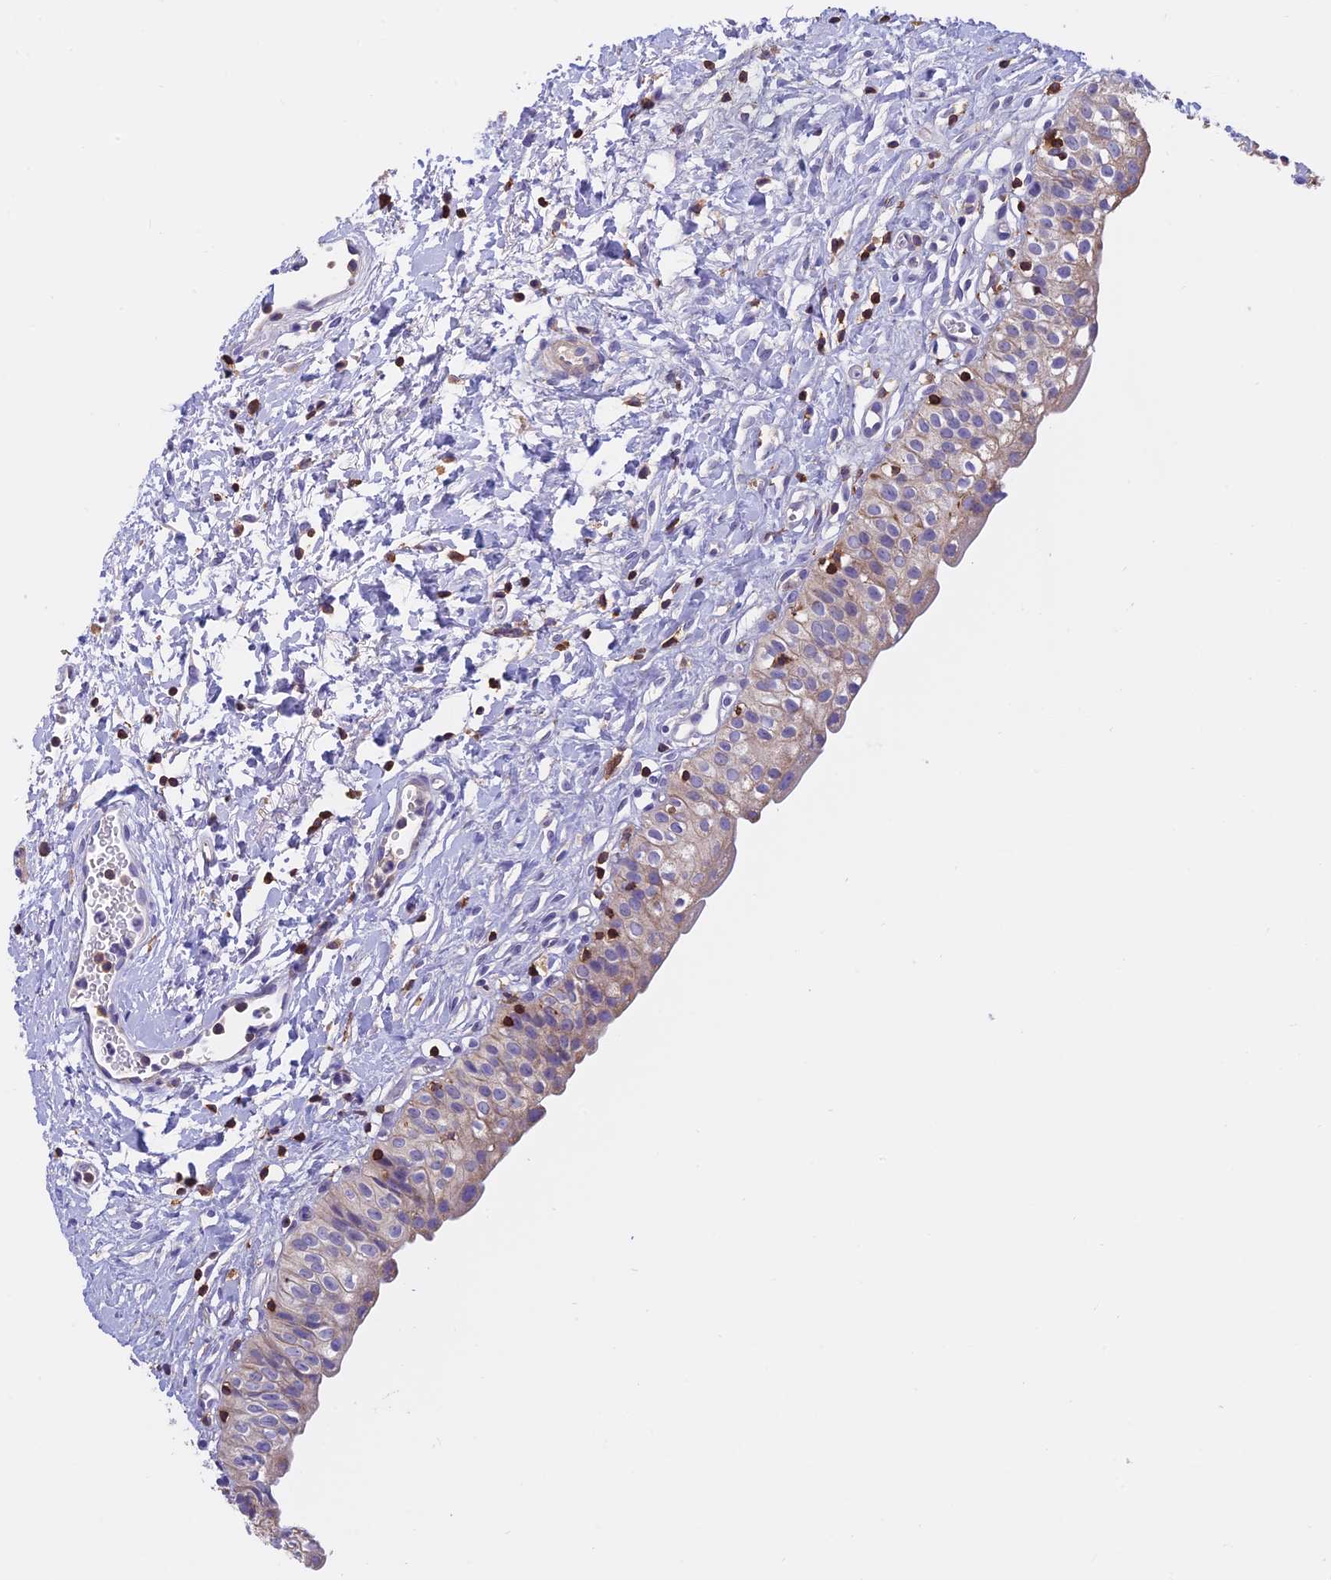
{"staining": {"intensity": "negative", "quantity": "none", "location": "none"}, "tissue": "urinary bladder", "cell_type": "Urothelial cells", "image_type": "normal", "snomed": [{"axis": "morphology", "description": "Normal tissue, NOS"}, {"axis": "topography", "description": "Urinary bladder"}], "caption": "IHC photomicrograph of normal human urinary bladder stained for a protein (brown), which exhibits no expression in urothelial cells. Nuclei are stained in blue.", "gene": "LPXN", "patient": {"sex": "male", "age": 51}}